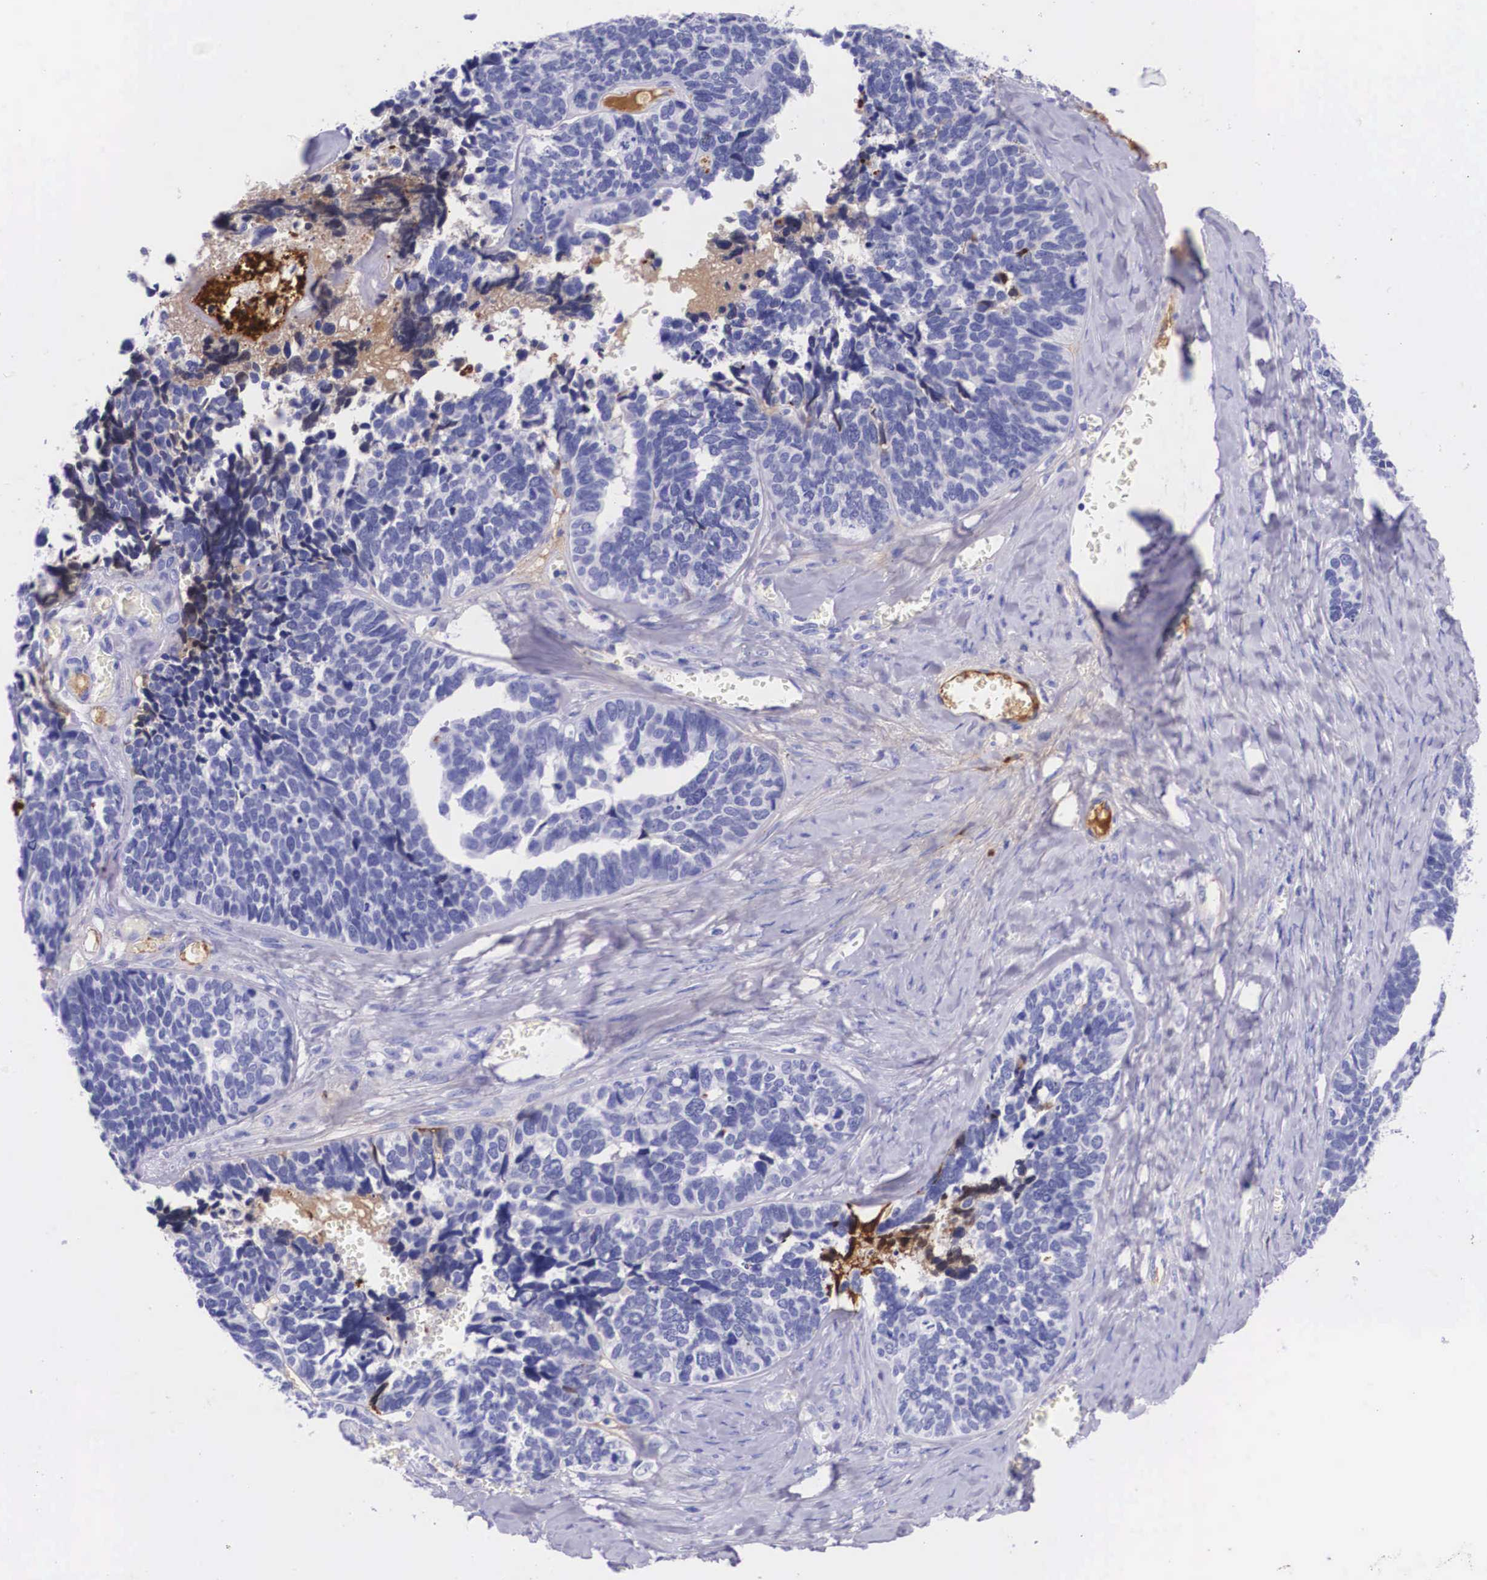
{"staining": {"intensity": "negative", "quantity": "none", "location": "none"}, "tissue": "ovarian cancer", "cell_type": "Tumor cells", "image_type": "cancer", "snomed": [{"axis": "morphology", "description": "Cystadenocarcinoma, serous, NOS"}, {"axis": "topography", "description": "Ovary"}], "caption": "Ovarian serous cystadenocarcinoma was stained to show a protein in brown. There is no significant staining in tumor cells.", "gene": "PLG", "patient": {"sex": "female", "age": 77}}